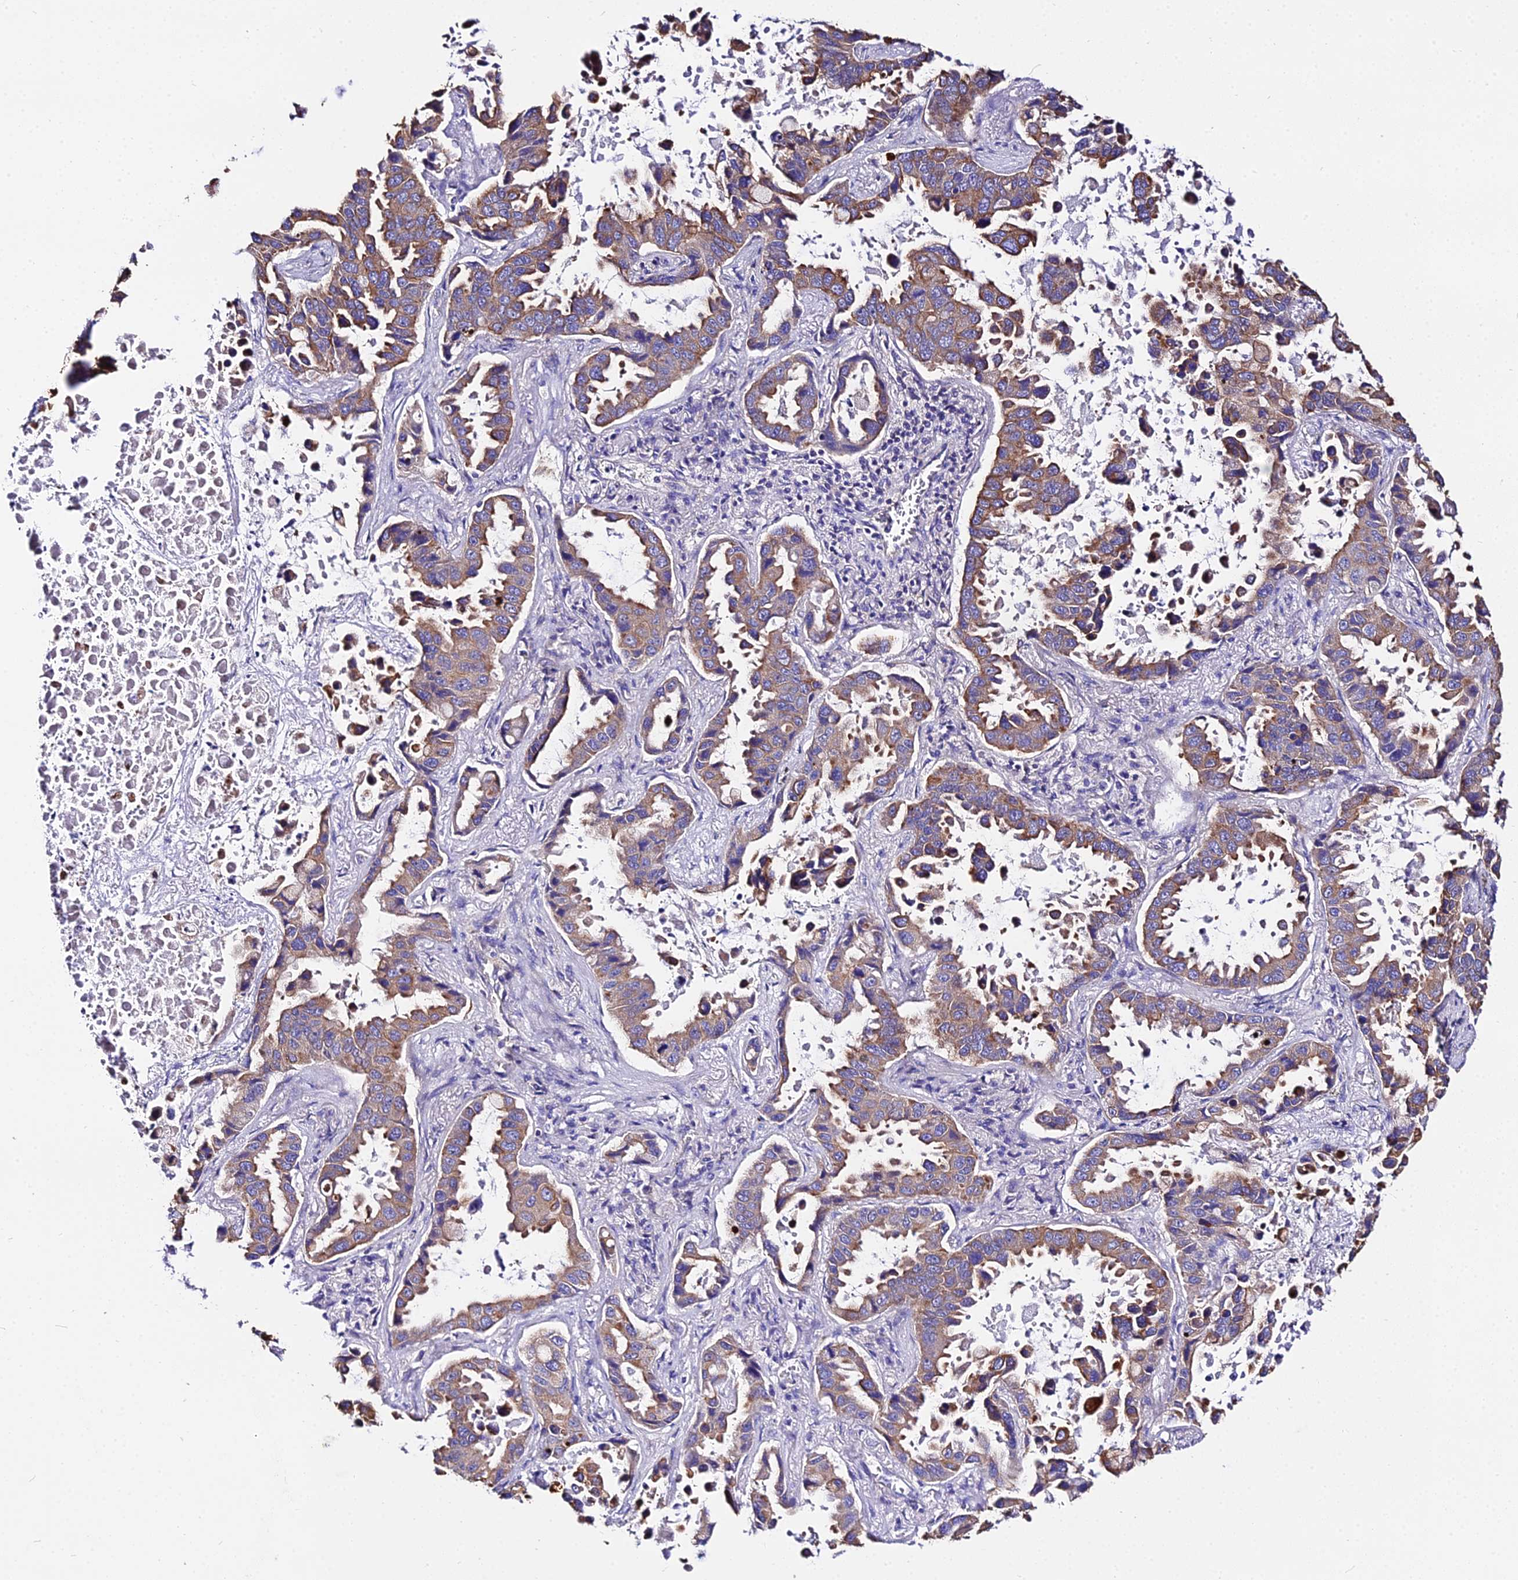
{"staining": {"intensity": "moderate", "quantity": ">75%", "location": "cytoplasmic/membranous"}, "tissue": "lung cancer", "cell_type": "Tumor cells", "image_type": "cancer", "snomed": [{"axis": "morphology", "description": "Adenocarcinoma, NOS"}, {"axis": "topography", "description": "Lung"}], "caption": "Tumor cells exhibit moderate cytoplasmic/membranous staining in approximately >75% of cells in adenocarcinoma (lung).", "gene": "DAW1", "patient": {"sex": "male", "age": 64}}